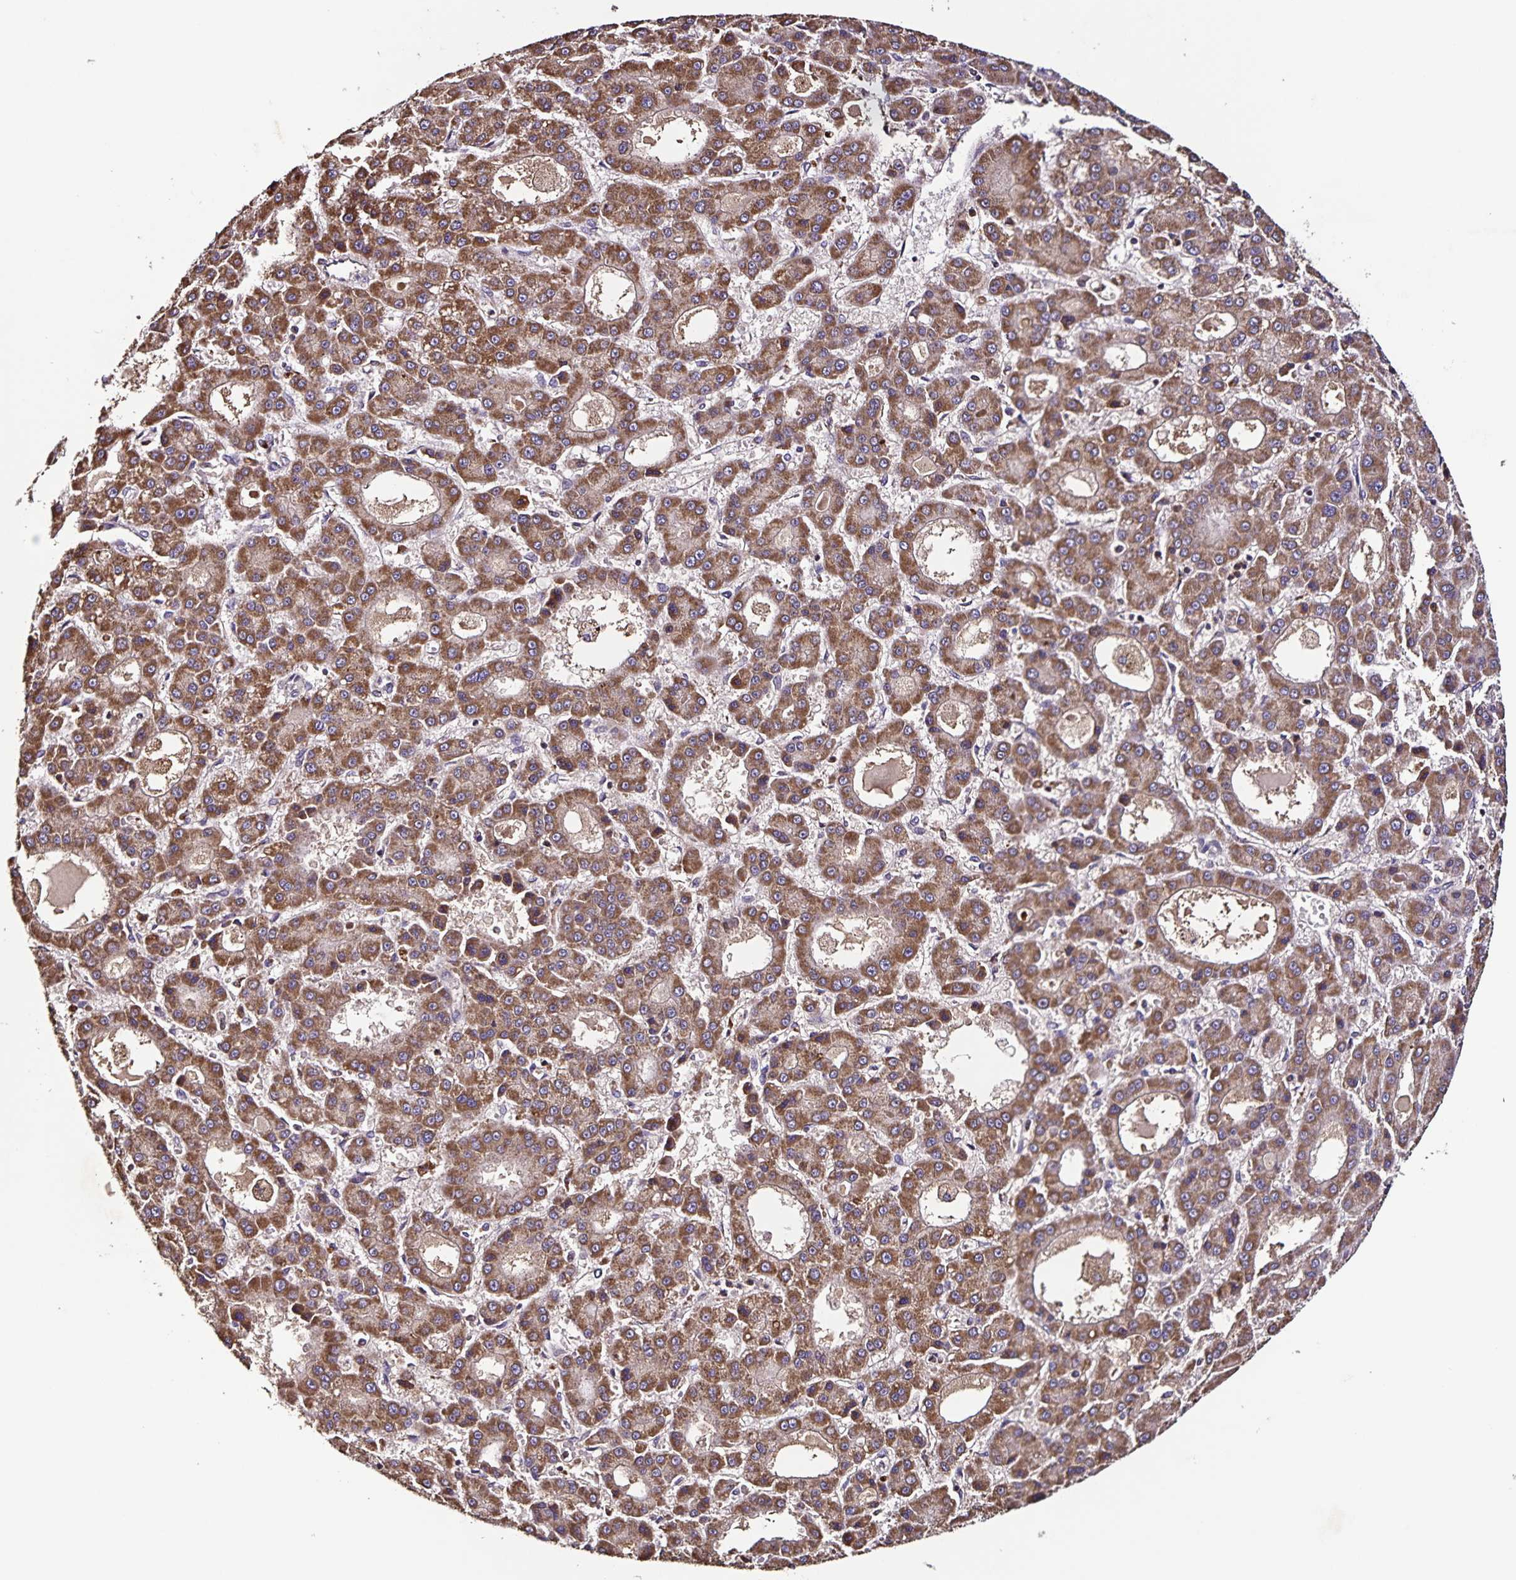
{"staining": {"intensity": "moderate", "quantity": ">75%", "location": "cytoplasmic/membranous"}, "tissue": "liver cancer", "cell_type": "Tumor cells", "image_type": "cancer", "snomed": [{"axis": "morphology", "description": "Carcinoma, Hepatocellular, NOS"}, {"axis": "topography", "description": "Liver"}], "caption": "Hepatocellular carcinoma (liver) stained with a protein marker demonstrates moderate staining in tumor cells.", "gene": "MAN1A1", "patient": {"sex": "male", "age": 70}}